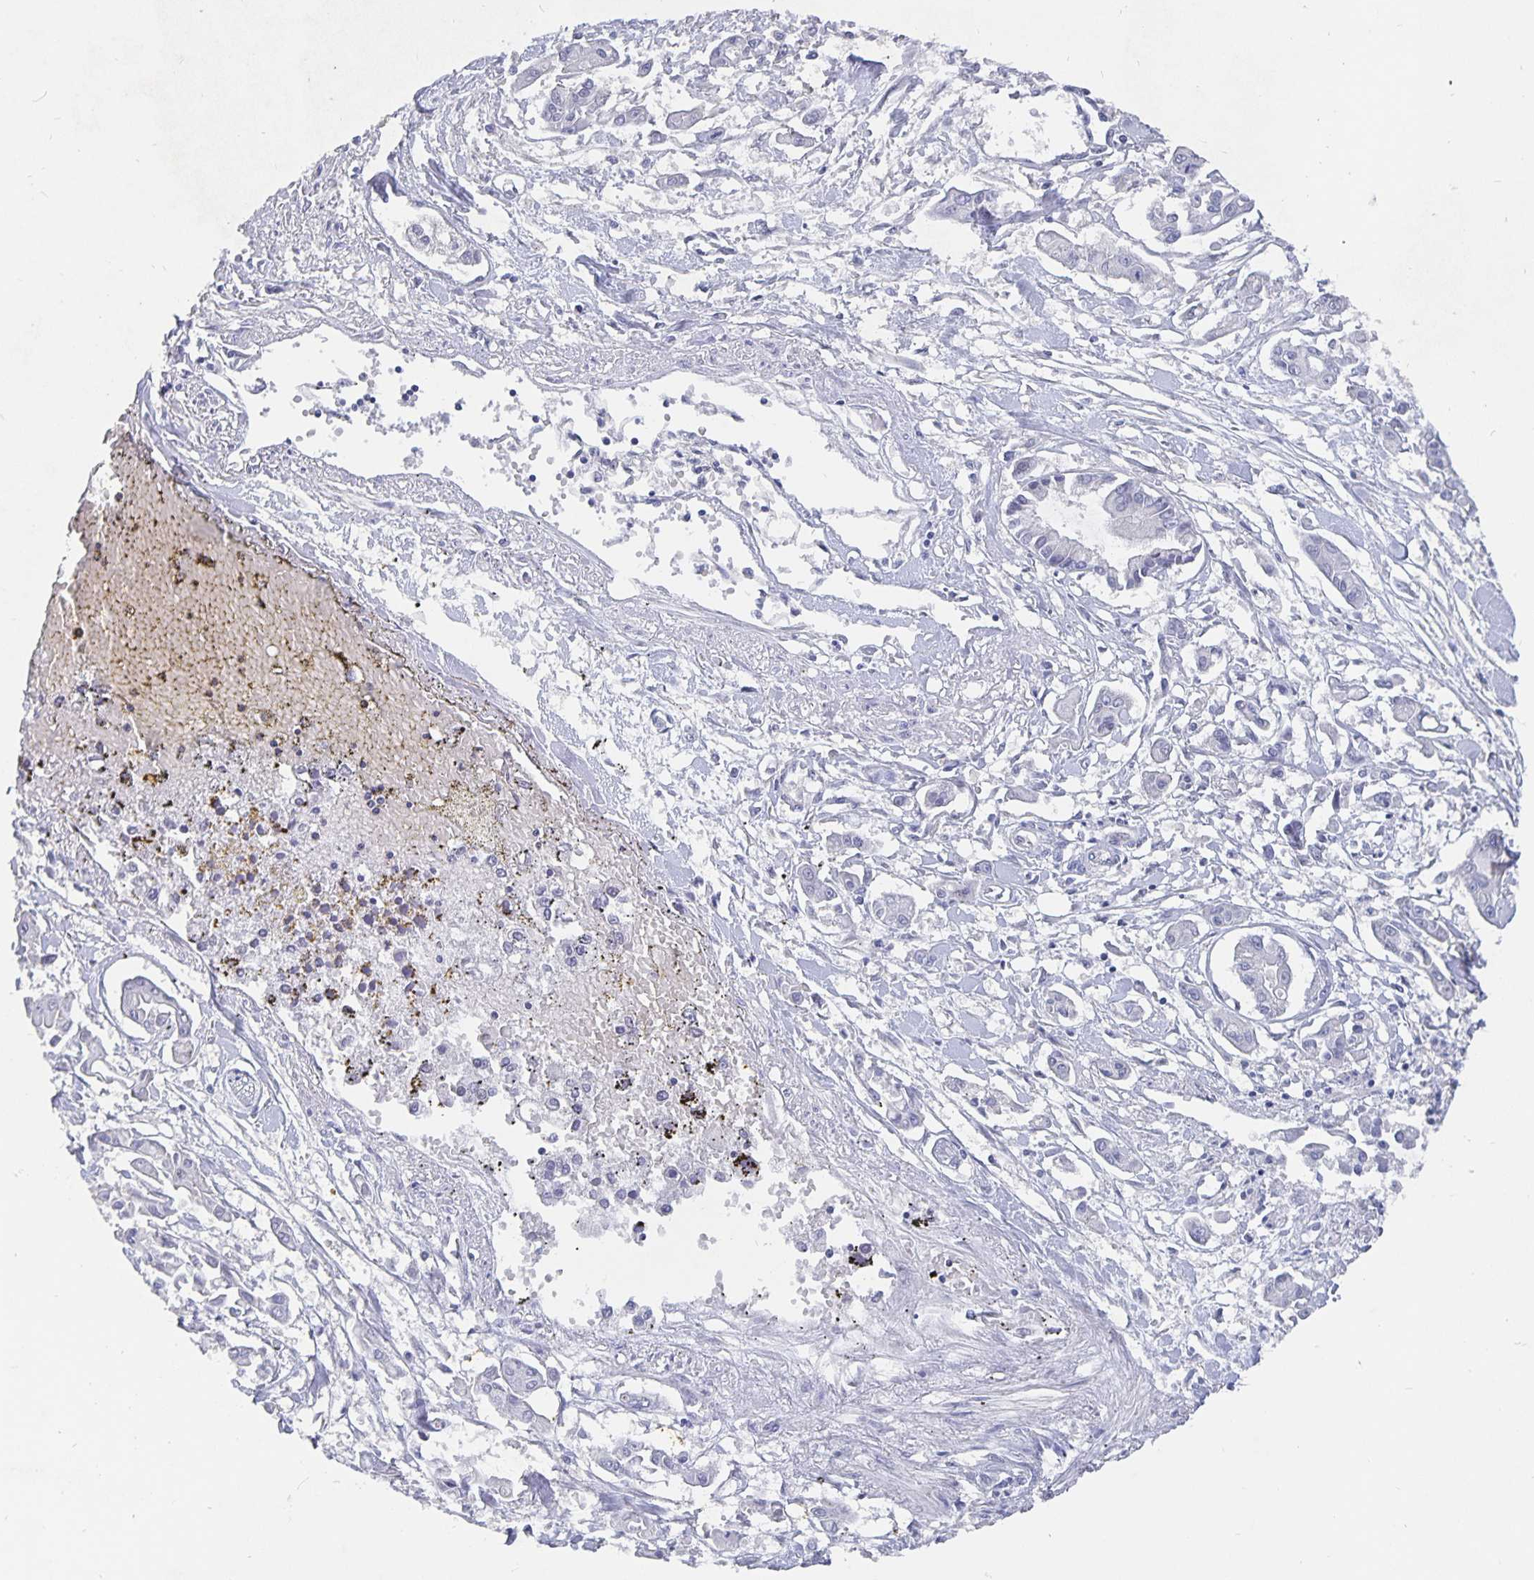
{"staining": {"intensity": "negative", "quantity": "none", "location": "none"}, "tissue": "pancreatic cancer", "cell_type": "Tumor cells", "image_type": "cancer", "snomed": [{"axis": "morphology", "description": "Adenocarcinoma, NOS"}, {"axis": "topography", "description": "Pancreas"}], "caption": "Pancreatic adenocarcinoma was stained to show a protein in brown. There is no significant staining in tumor cells.", "gene": "SMOC1", "patient": {"sex": "male", "age": 61}}